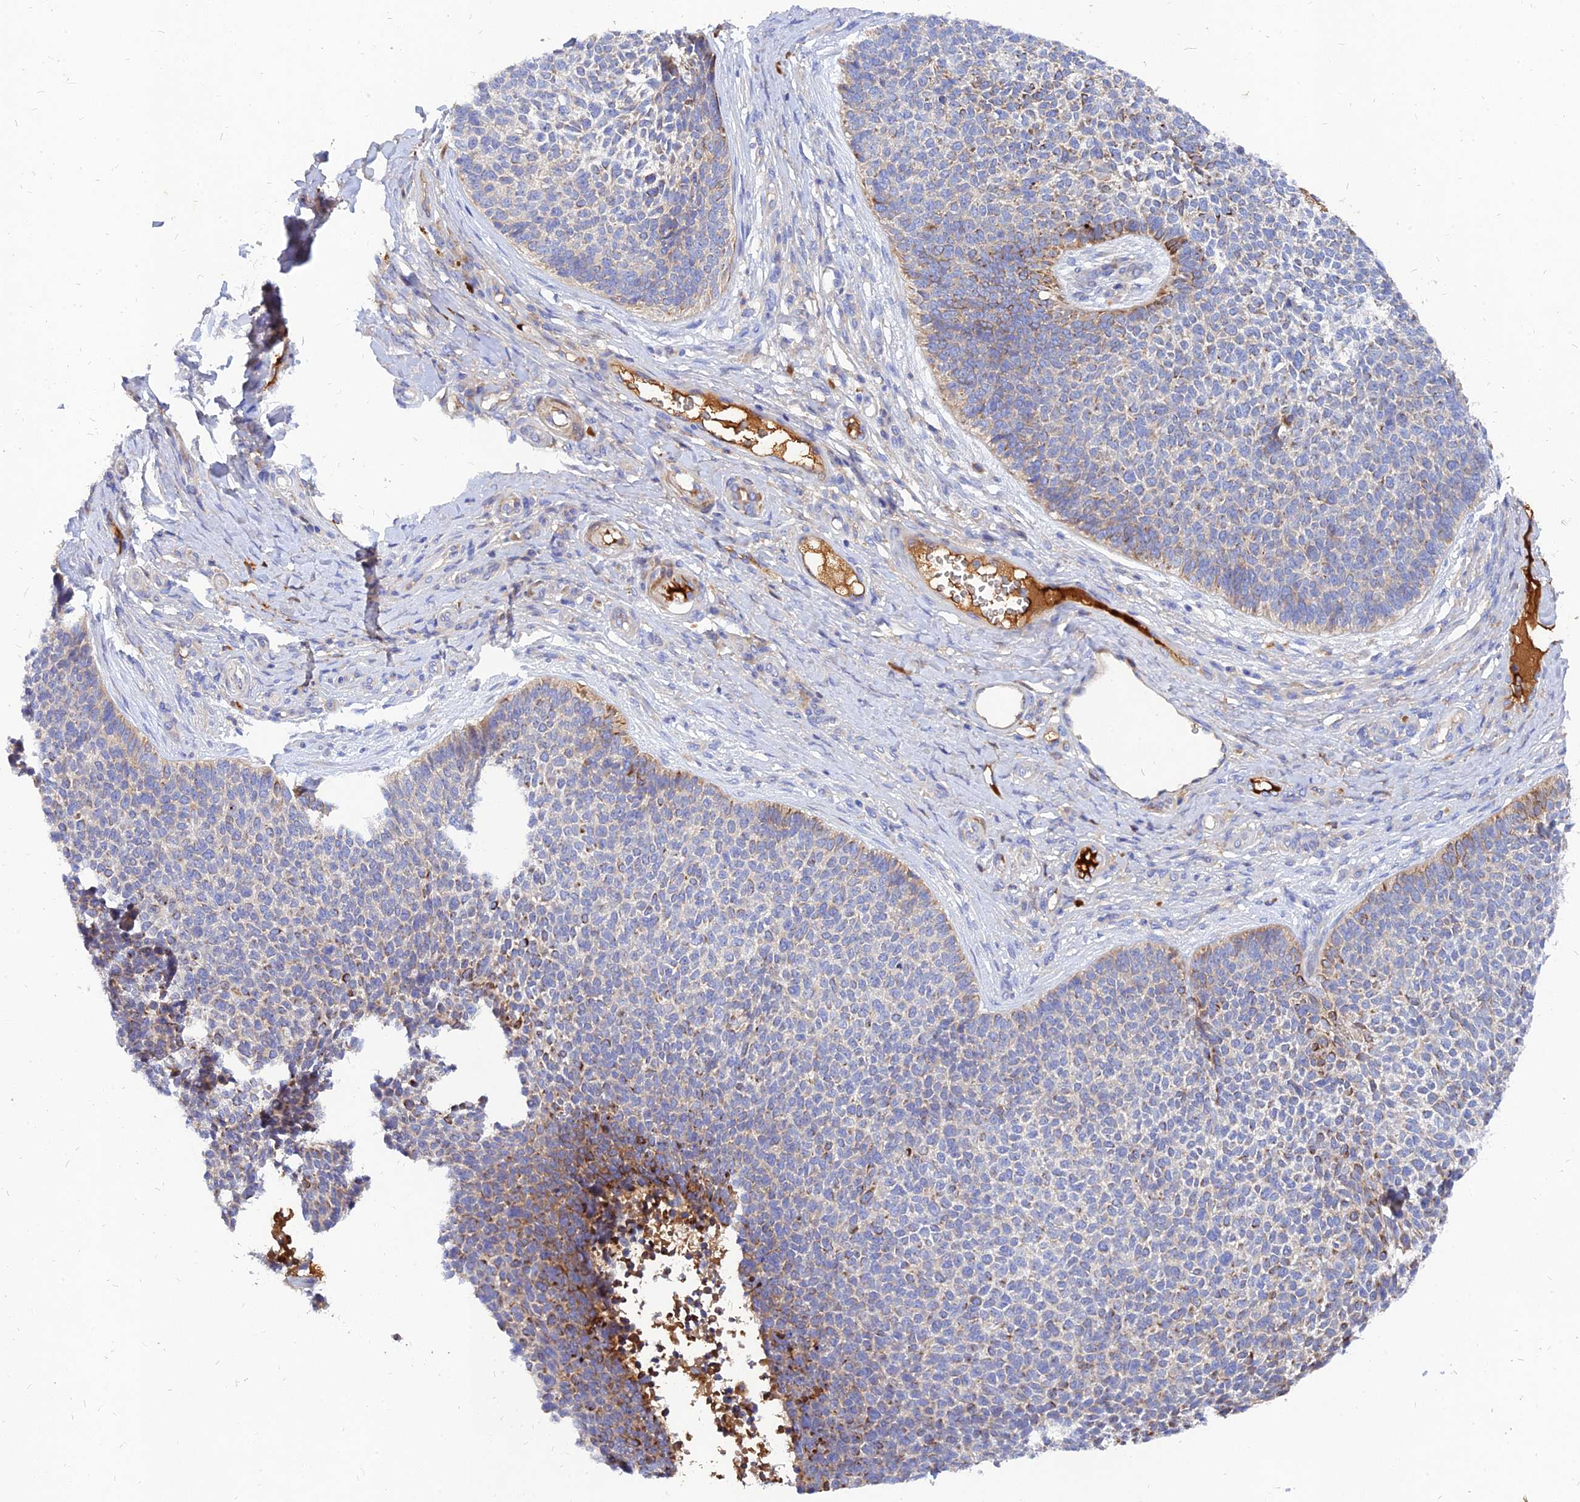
{"staining": {"intensity": "strong", "quantity": "<25%", "location": "cytoplasmic/membranous"}, "tissue": "skin cancer", "cell_type": "Tumor cells", "image_type": "cancer", "snomed": [{"axis": "morphology", "description": "Basal cell carcinoma"}, {"axis": "topography", "description": "Skin"}], "caption": "The immunohistochemical stain labels strong cytoplasmic/membranous expression in tumor cells of skin basal cell carcinoma tissue.", "gene": "MROH1", "patient": {"sex": "female", "age": 84}}